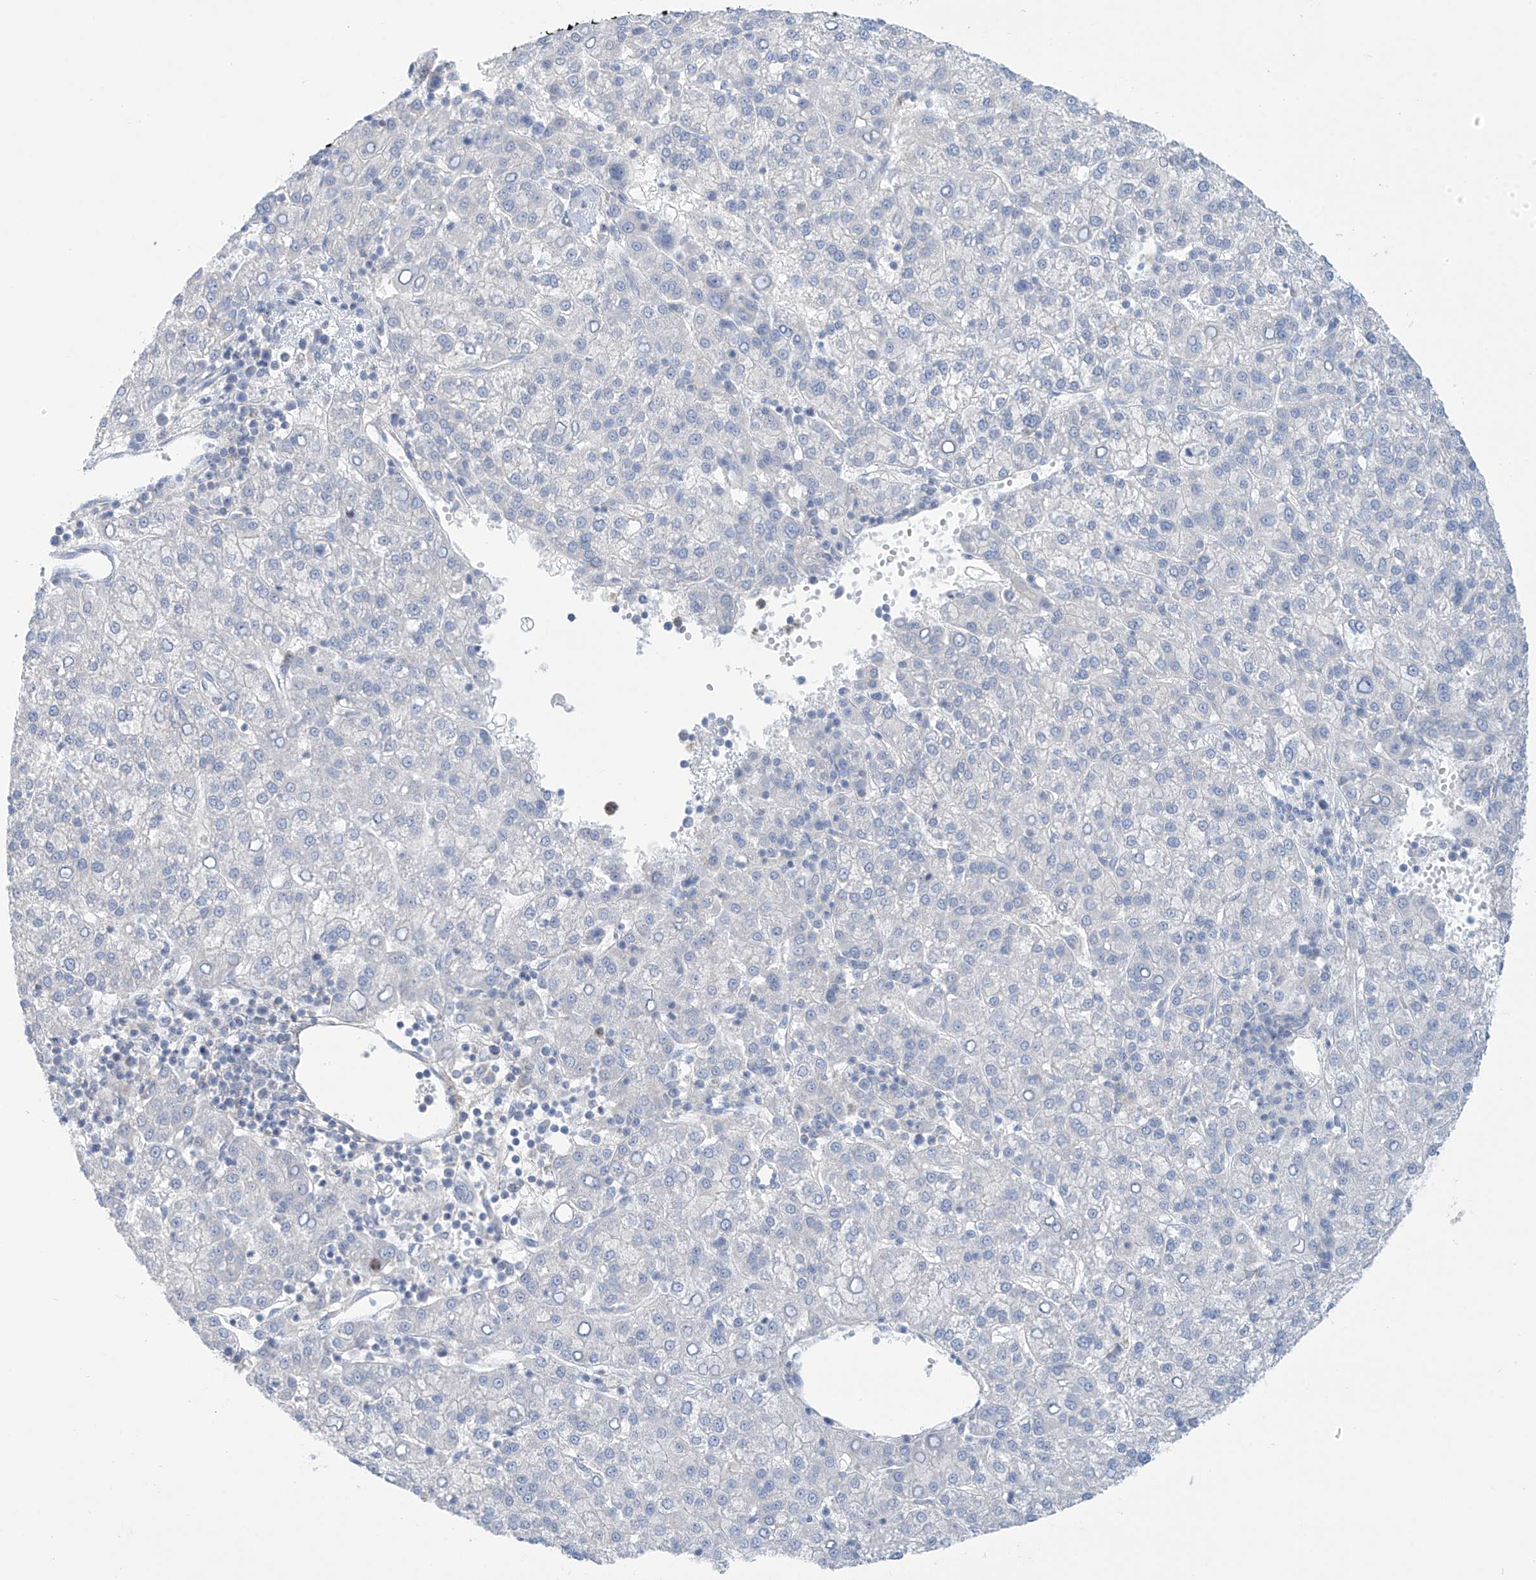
{"staining": {"intensity": "negative", "quantity": "none", "location": "none"}, "tissue": "liver cancer", "cell_type": "Tumor cells", "image_type": "cancer", "snomed": [{"axis": "morphology", "description": "Carcinoma, Hepatocellular, NOS"}, {"axis": "topography", "description": "Liver"}], "caption": "This histopathology image is of liver hepatocellular carcinoma stained with immunohistochemistry (IHC) to label a protein in brown with the nuclei are counter-stained blue. There is no staining in tumor cells.", "gene": "FABP2", "patient": {"sex": "female", "age": 58}}